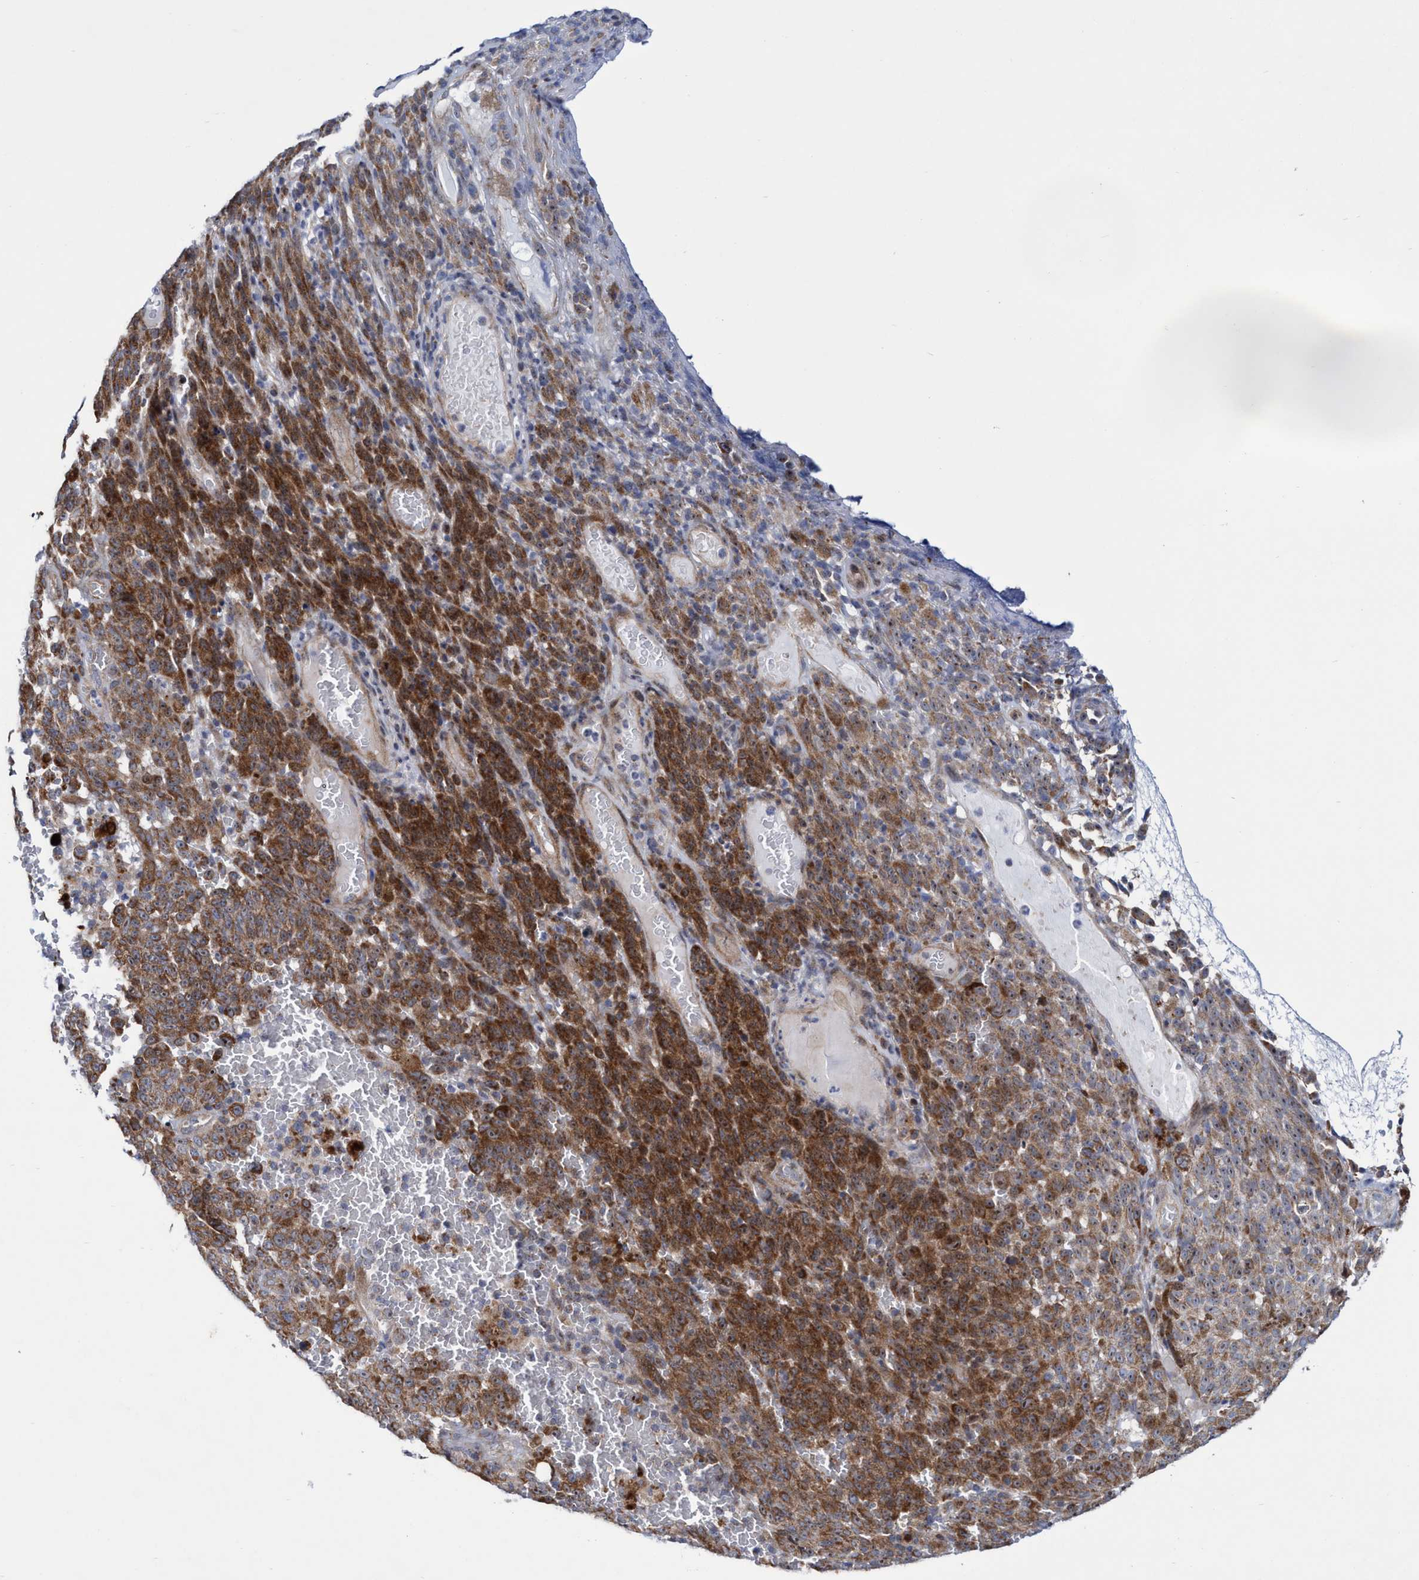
{"staining": {"intensity": "moderate", "quantity": ">75%", "location": "cytoplasmic/membranous"}, "tissue": "melanoma", "cell_type": "Tumor cells", "image_type": "cancer", "snomed": [{"axis": "morphology", "description": "Malignant melanoma, NOS"}, {"axis": "topography", "description": "Skin"}], "caption": "Immunohistochemistry photomicrograph of melanoma stained for a protein (brown), which demonstrates medium levels of moderate cytoplasmic/membranous expression in approximately >75% of tumor cells.", "gene": "POLR1F", "patient": {"sex": "female", "age": 82}}